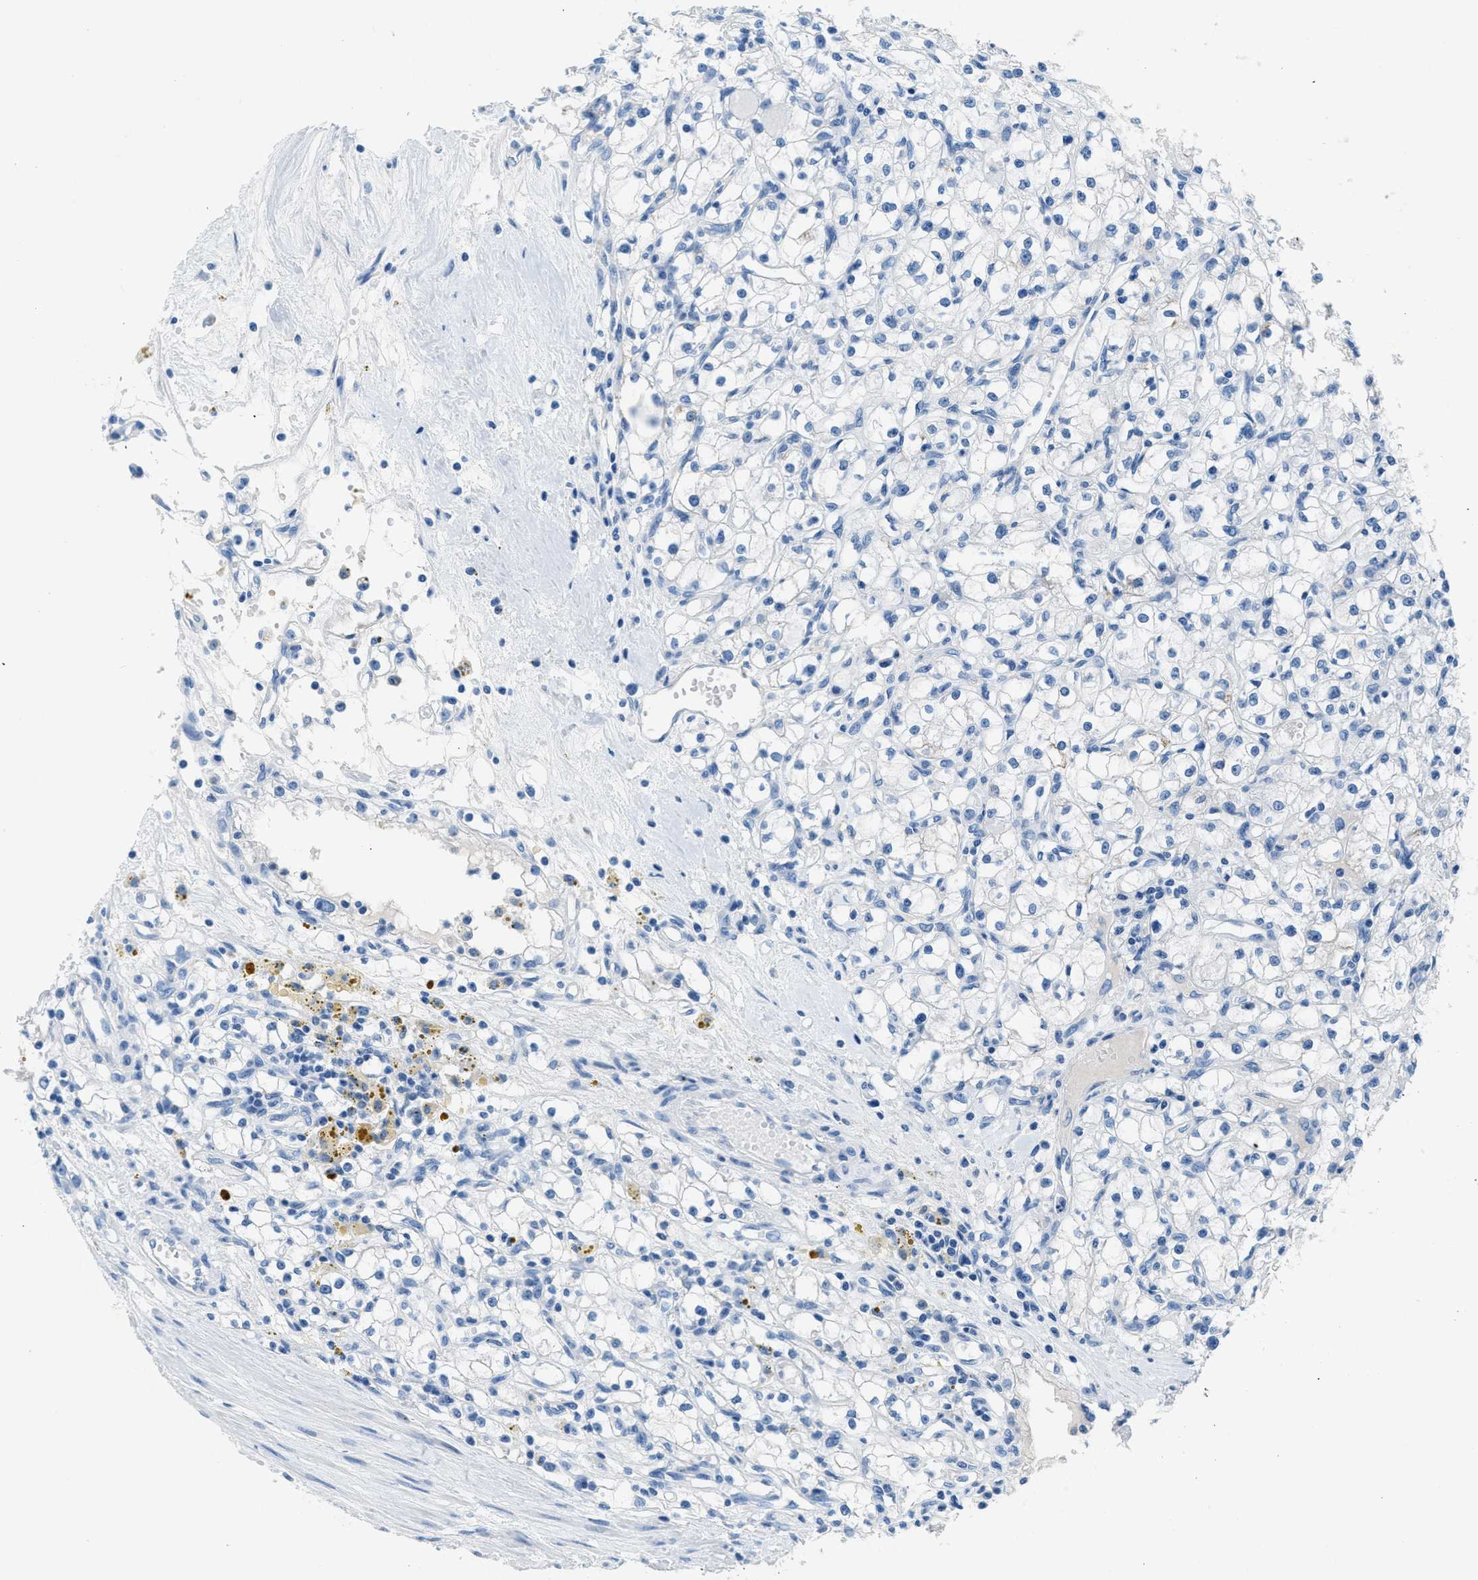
{"staining": {"intensity": "negative", "quantity": "none", "location": "none"}, "tissue": "renal cancer", "cell_type": "Tumor cells", "image_type": "cancer", "snomed": [{"axis": "morphology", "description": "Adenocarcinoma, NOS"}, {"axis": "topography", "description": "Kidney"}], "caption": "DAB immunohistochemical staining of renal cancer displays no significant staining in tumor cells.", "gene": "MGARP", "patient": {"sex": "male", "age": 56}}